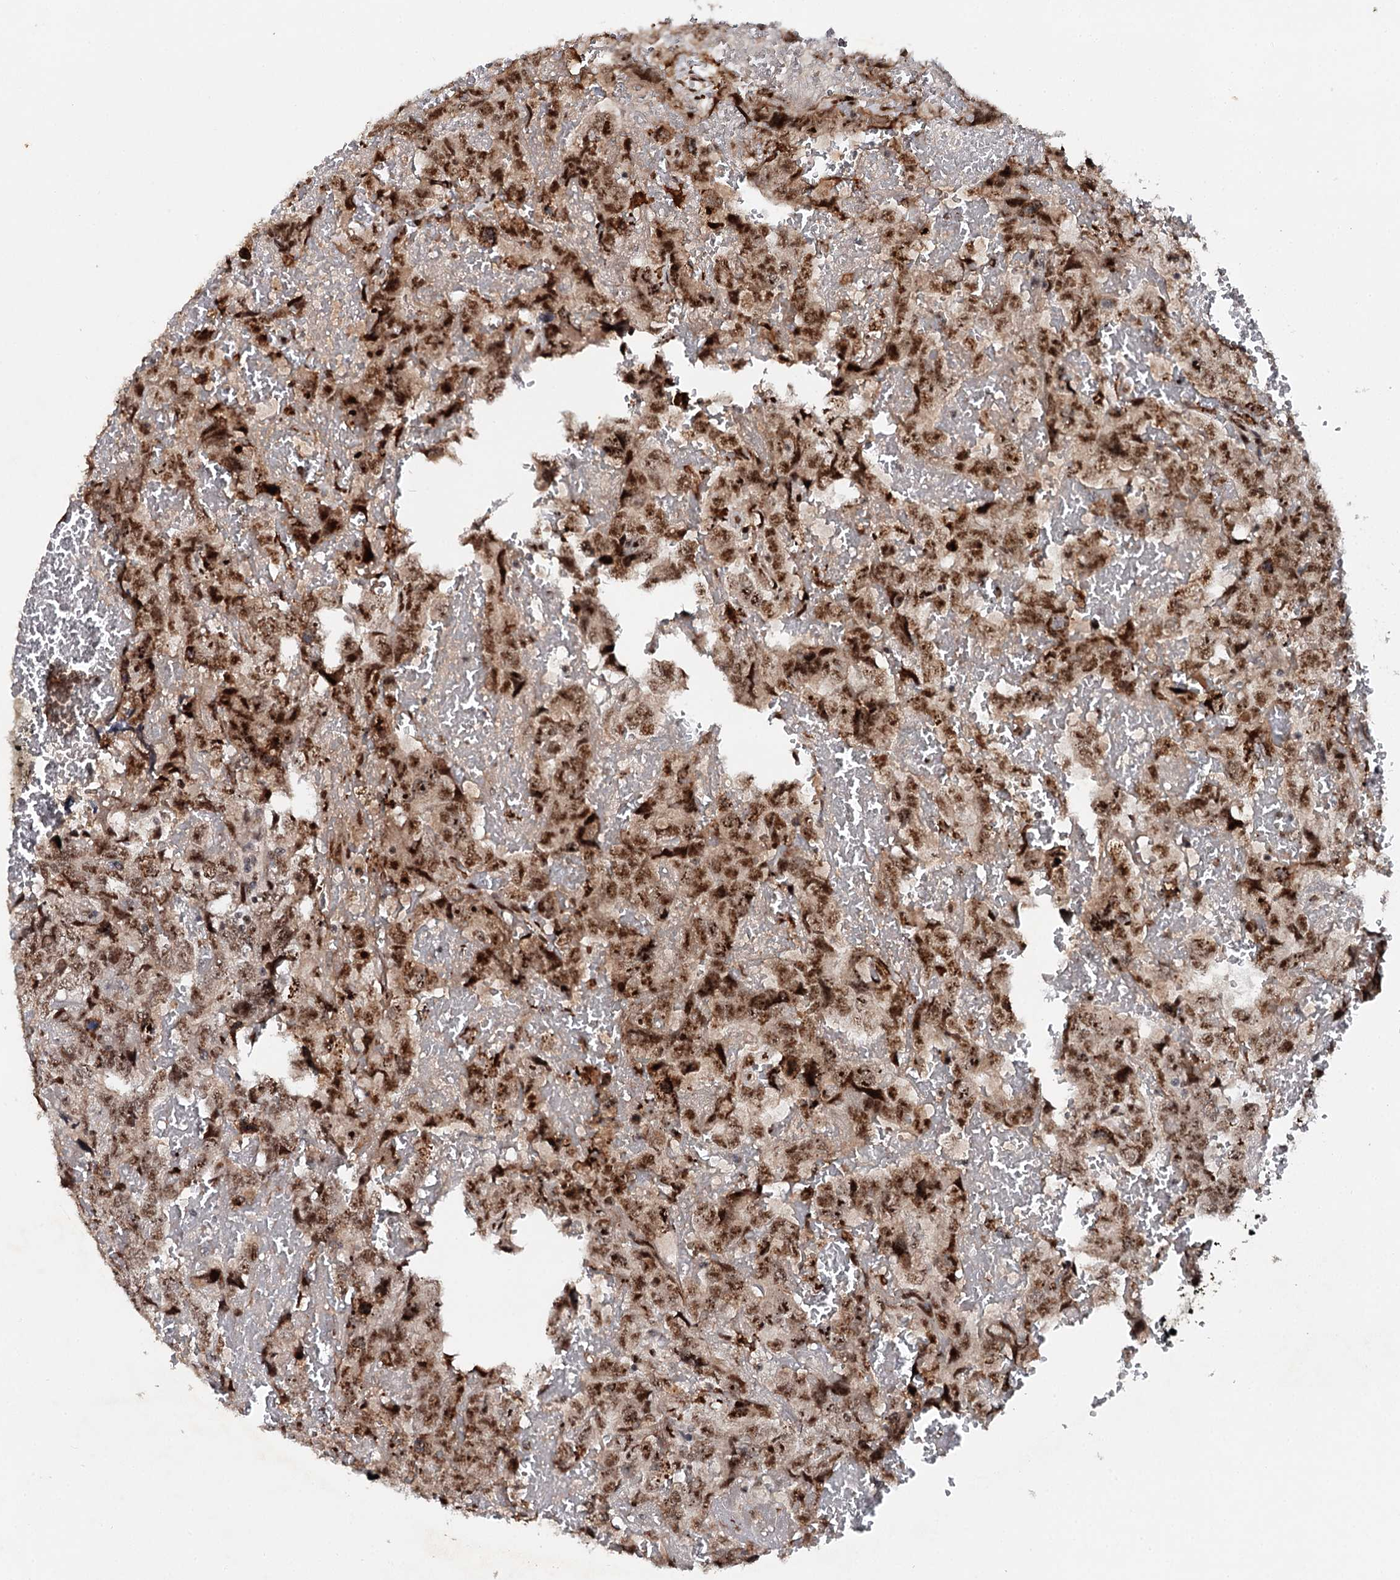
{"staining": {"intensity": "moderate", "quantity": ">75%", "location": "nuclear"}, "tissue": "testis cancer", "cell_type": "Tumor cells", "image_type": "cancer", "snomed": [{"axis": "morphology", "description": "Carcinoma, Embryonal, NOS"}, {"axis": "topography", "description": "Testis"}], "caption": "This is a photomicrograph of IHC staining of testis cancer, which shows moderate positivity in the nuclear of tumor cells.", "gene": "BUD13", "patient": {"sex": "male", "age": 45}}